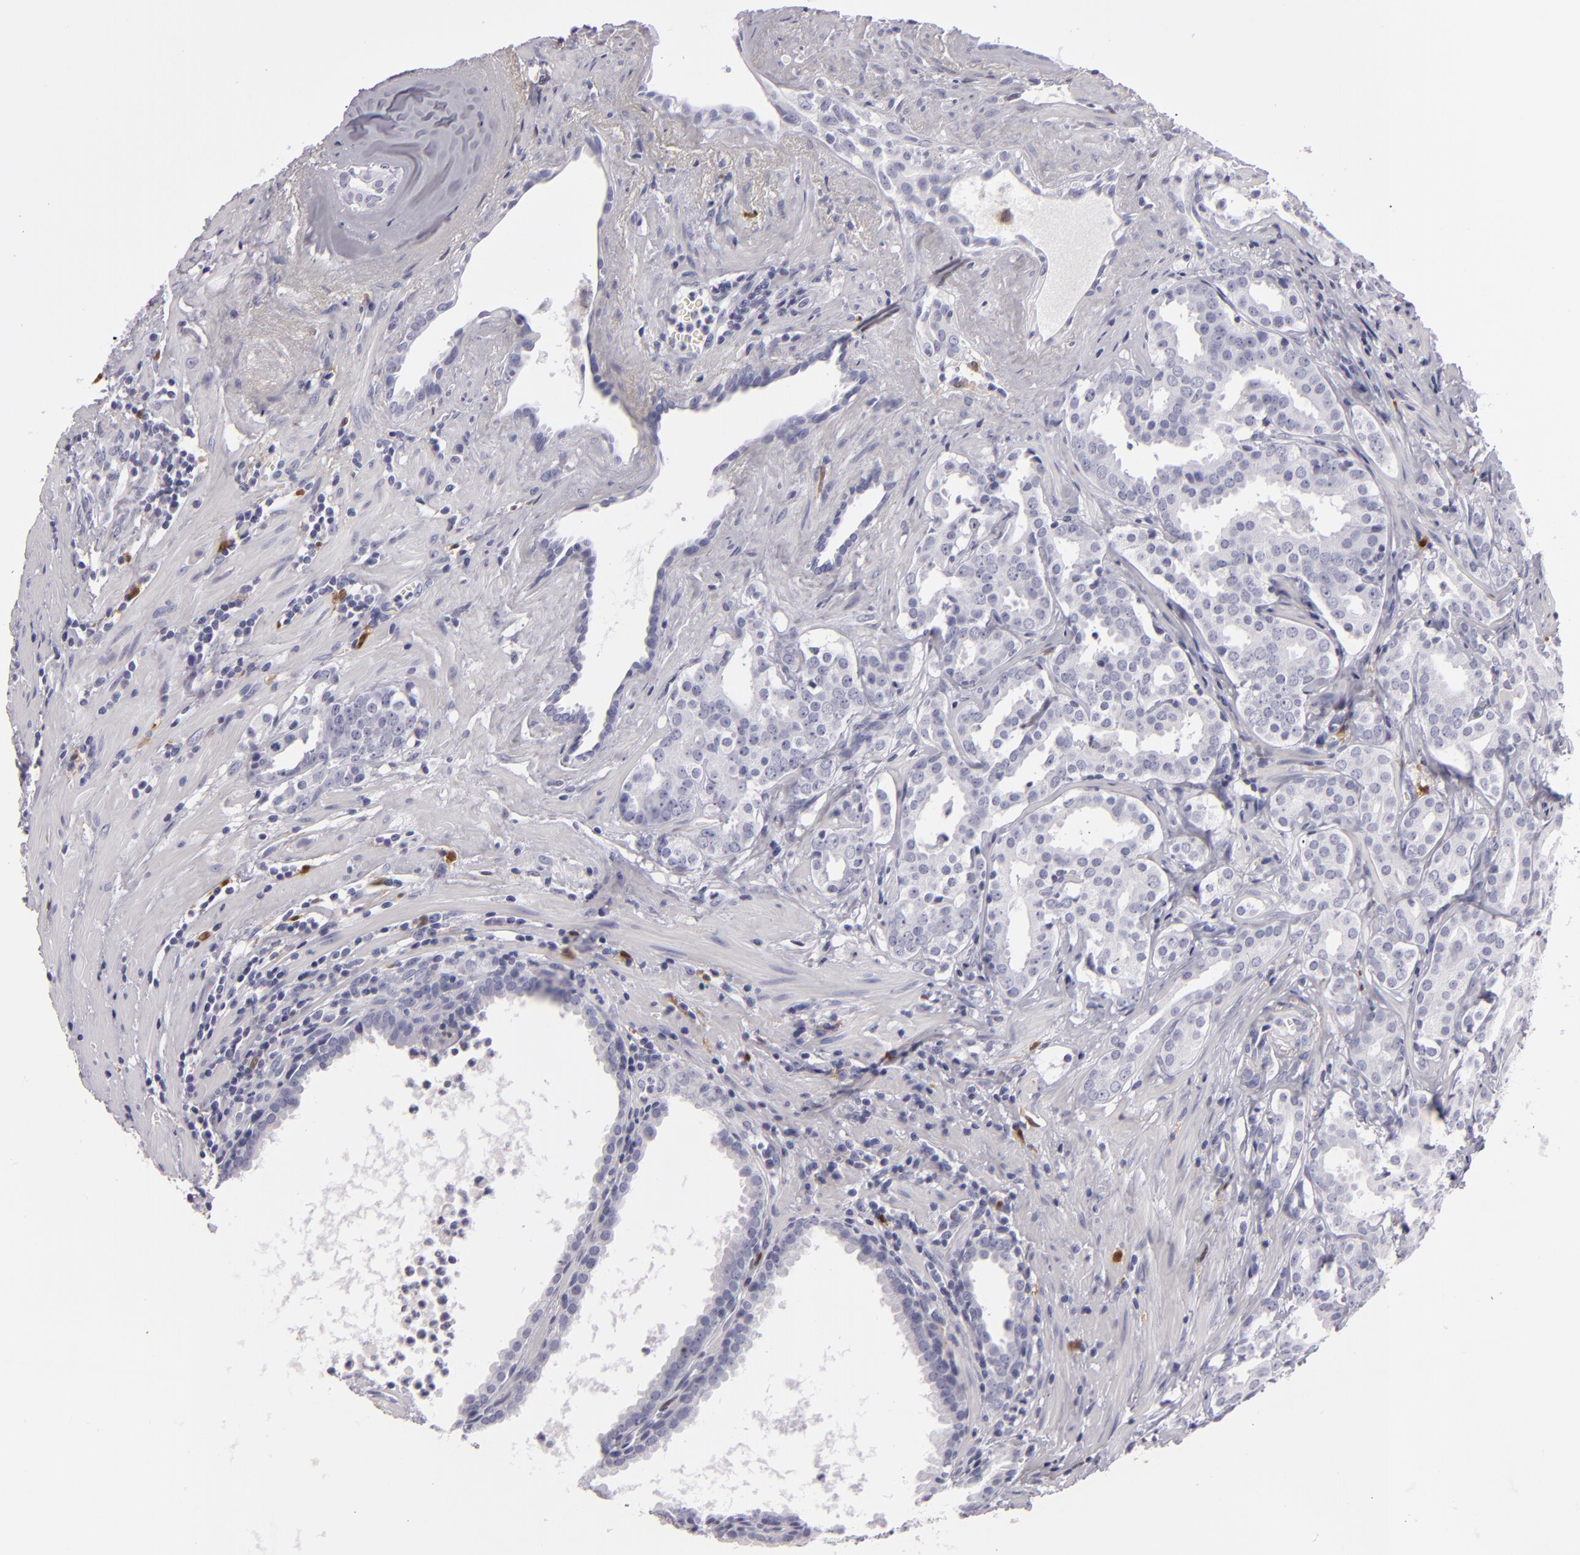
{"staining": {"intensity": "negative", "quantity": "none", "location": "none"}, "tissue": "prostate cancer", "cell_type": "Tumor cells", "image_type": "cancer", "snomed": [{"axis": "morphology", "description": "Adenocarcinoma, Low grade"}, {"axis": "topography", "description": "Prostate"}], "caption": "This is an immunohistochemistry (IHC) histopathology image of human adenocarcinoma (low-grade) (prostate). There is no positivity in tumor cells.", "gene": "F13A1", "patient": {"sex": "male", "age": 59}}